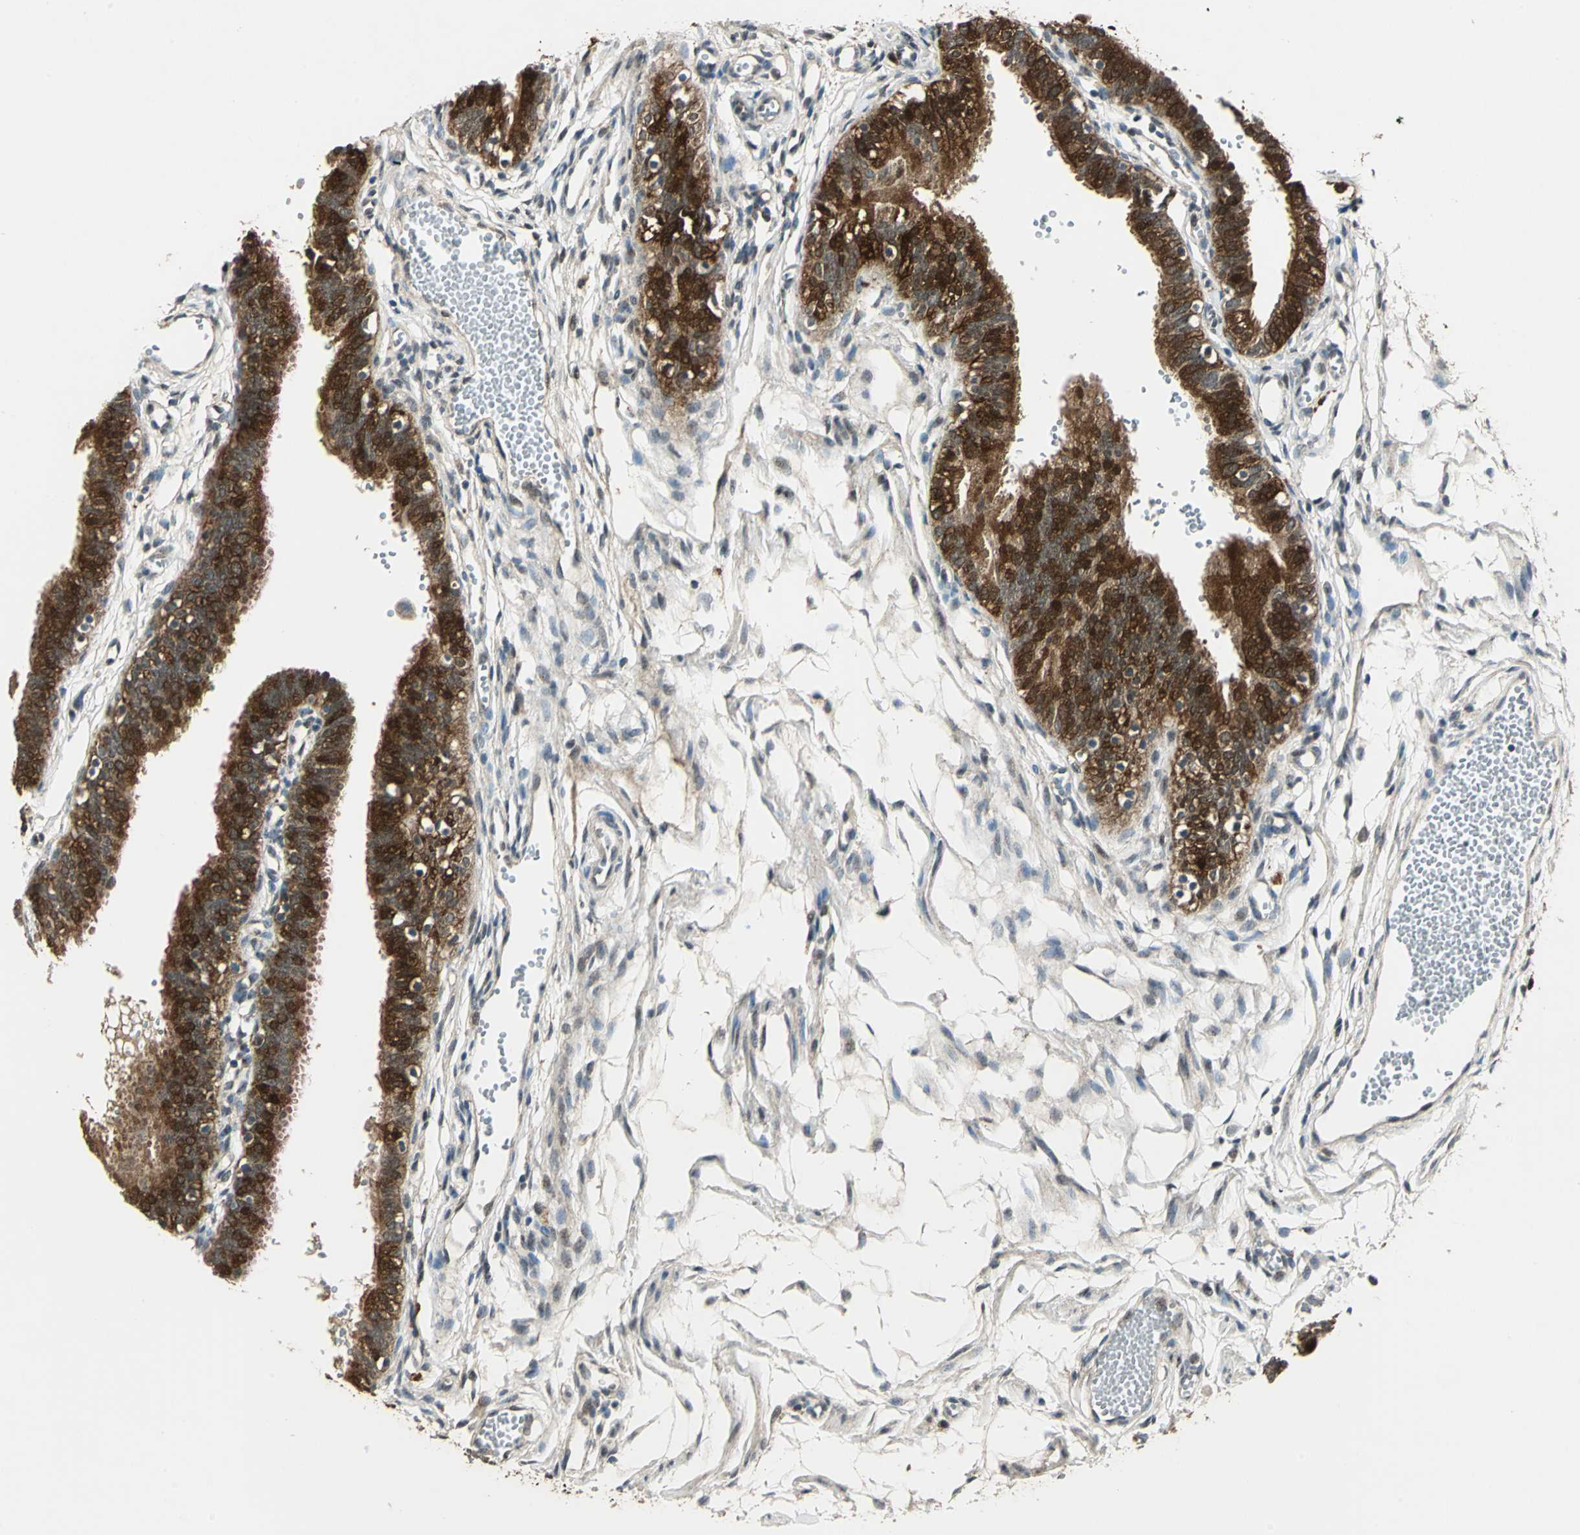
{"staining": {"intensity": "strong", "quantity": ">75%", "location": "cytoplasmic/membranous"}, "tissue": "fallopian tube", "cell_type": "Glandular cells", "image_type": "normal", "snomed": [{"axis": "morphology", "description": "Normal tissue, NOS"}, {"axis": "topography", "description": "Fallopian tube"}, {"axis": "topography", "description": "Placenta"}], "caption": "This histopathology image reveals IHC staining of unremarkable human fallopian tube, with high strong cytoplasmic/membranous expression in about >75% of glandular cells.", "gene": "AHSA1", "patient": {"sex": "female", "age": 34}}